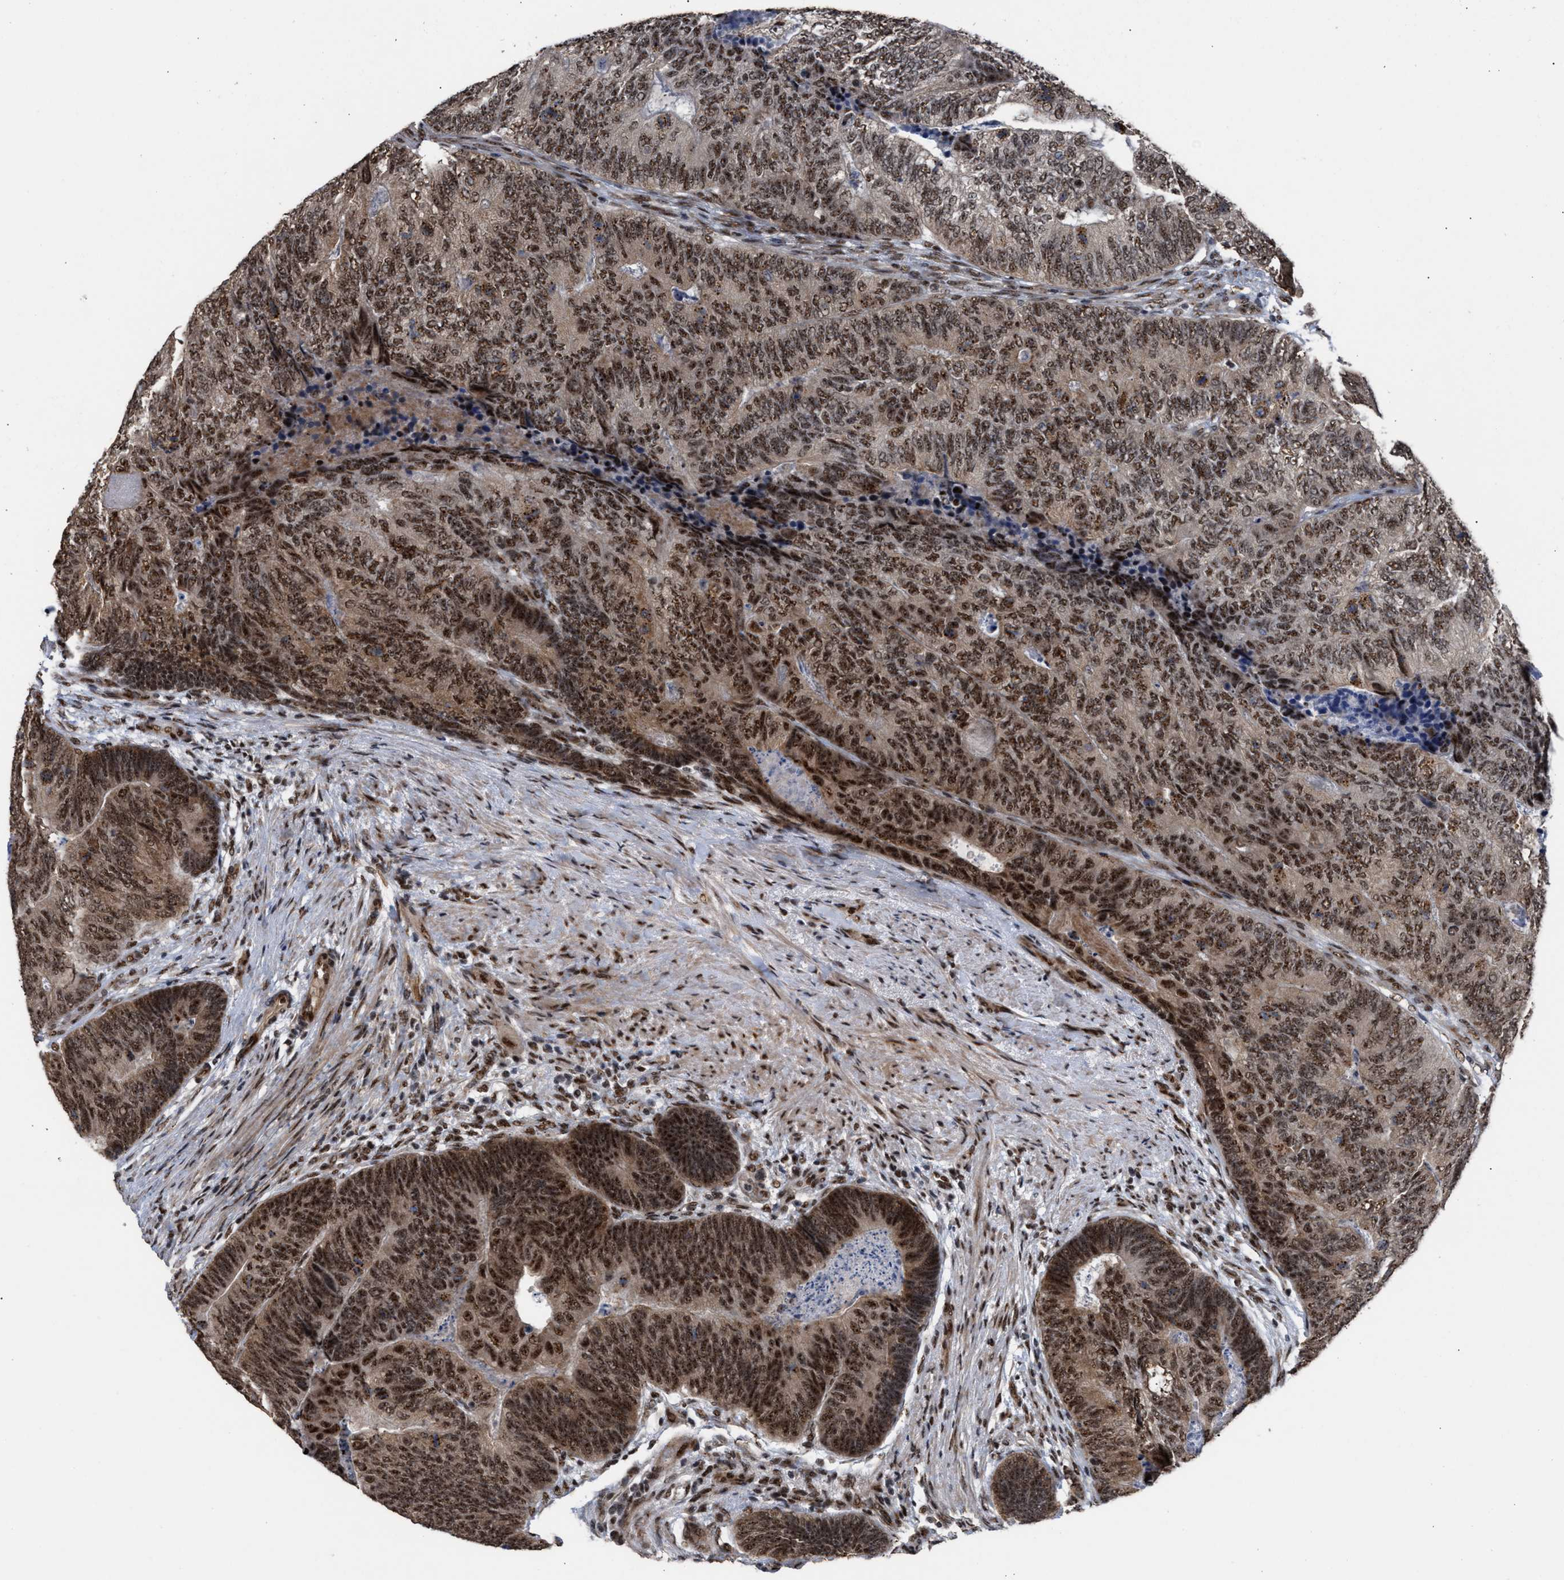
{"staining": {"intensity": "strong", "quantity": ">75%", "location": "cytoplasmic/membranous,nuclear"}, "tissue": "colorectal cancer", "cell_type": "Tumor cells", "image_type": "cancer", "snomed": [{"axis": "morphology", "description": "Adenocarcinoma, NOS"}, {"axis": "topography", "description": "Colon"}], "caption": "DAB (3,3'-diaminobenzidine) immunohistochemical staining of human adenocarcinoma (colorectal) shows strong cytoplasmic/membranous and nuclear protein staining in about >75% of tumor cells. (DAB IHC with brightfield microscopy, high magnification).", "gene": "EIF4A3", "patient": {"sex": "female", "age": 67}}